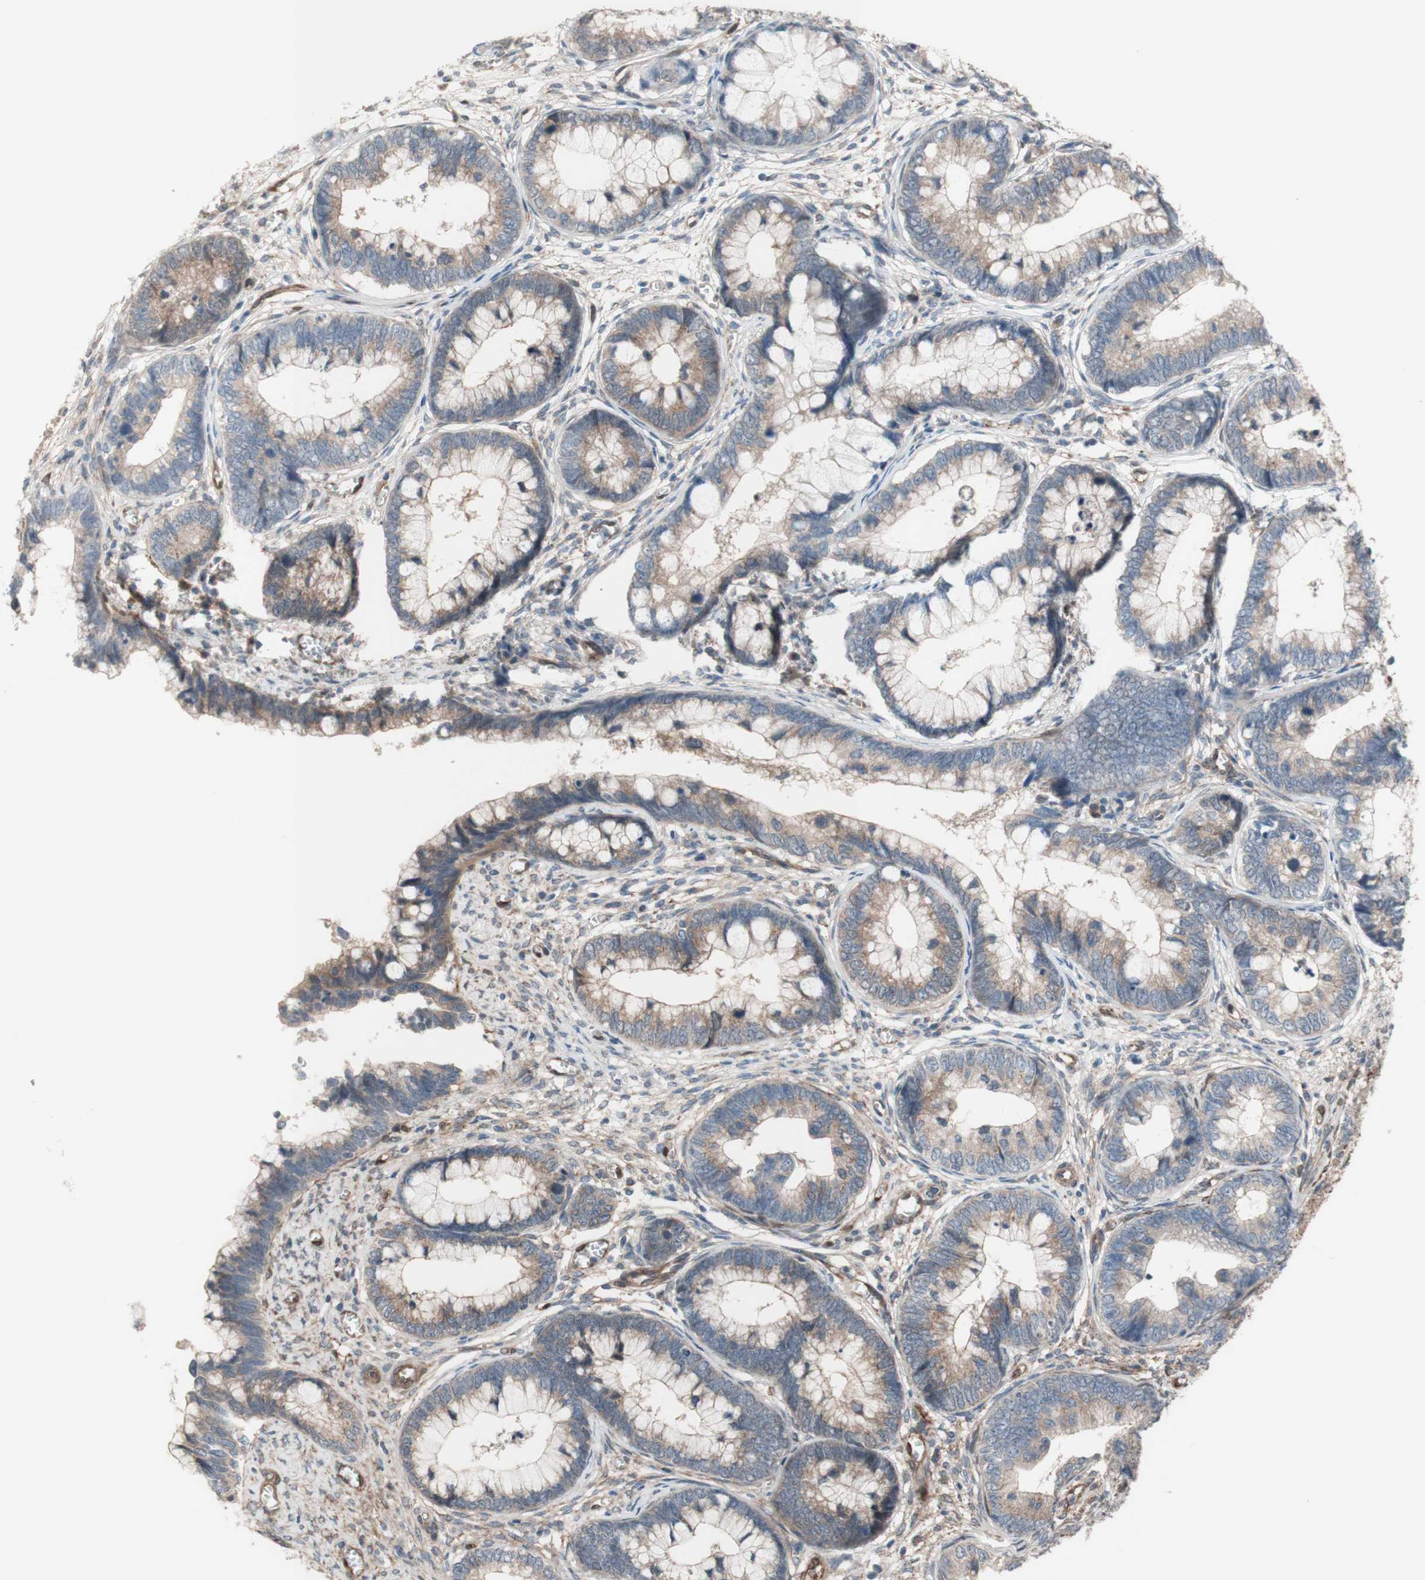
{"staining": {"intensity": "weak", "quantity": ">75%", "location": "cytoplasmic/membranous"}, "tissue": "cervical cancer", "cell_type": "Tumor cells", "image_type": "cancer", "snomed": [{"axis": "morphology", "description": "Adenocarcinoma, NOS"}, {"axis": "topography", "description": "Cervix"}], "caption": "Protein expression analysis of cervical cancer demonstrates weak cytoplasmic/membranous staining in approximately >75% of tumor cells.", "gene": "CNN3", "patient": {"sex": "female", "age": 44}}